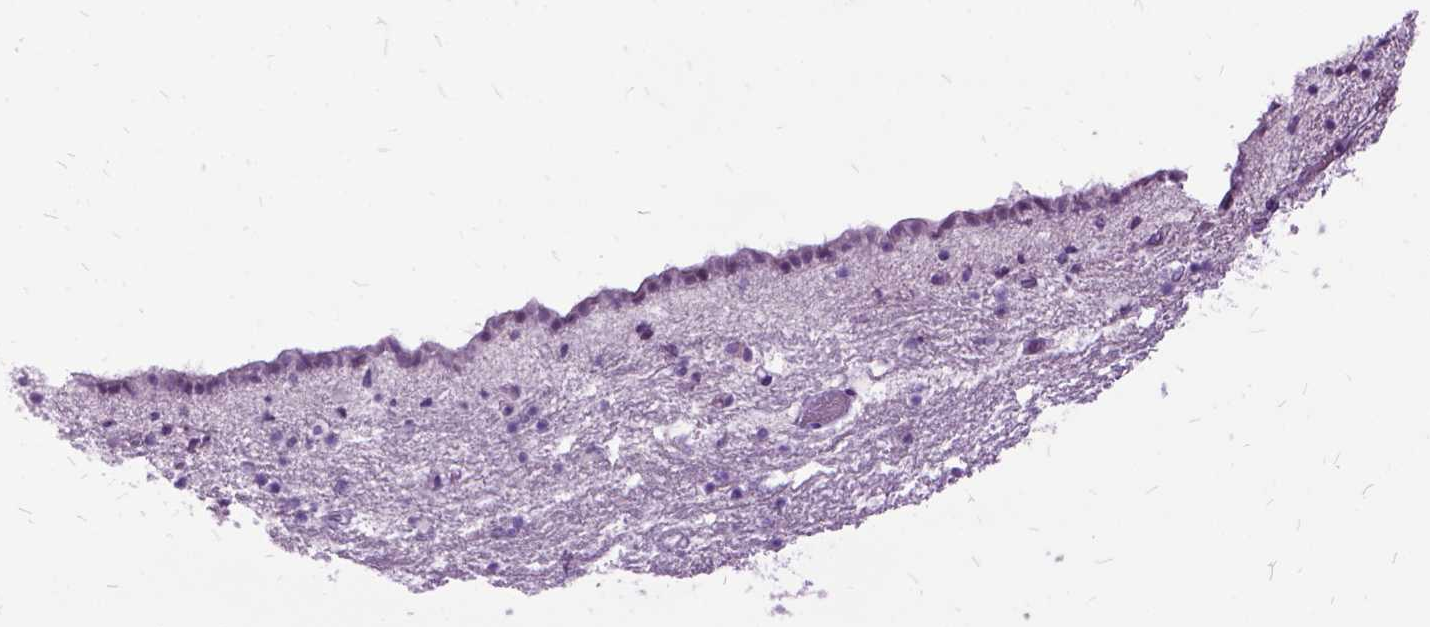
{"staining": {"intensity": "negative", "quantity": "none", "location": "none"}, "tissue": "caudate", "cell_type": "Glial cells", "image_type": "normal", "snomed": [{"axis": "morphology", "description": "Normal tissue, NOS"}, {"axis": "topography", "description": "Lateral ventricle wall"}], "caption": "Immunohistochemical staining of benign caudate reveals no significant expression in glial cells. Brightfield microscopy of IHC stained with DAB (3,3'-diaminobenzidine) (brown) and hematoxylin (blue), captured at high magnification.", "gene": "MME", "patient": {"sex": "female", "age": 42}}